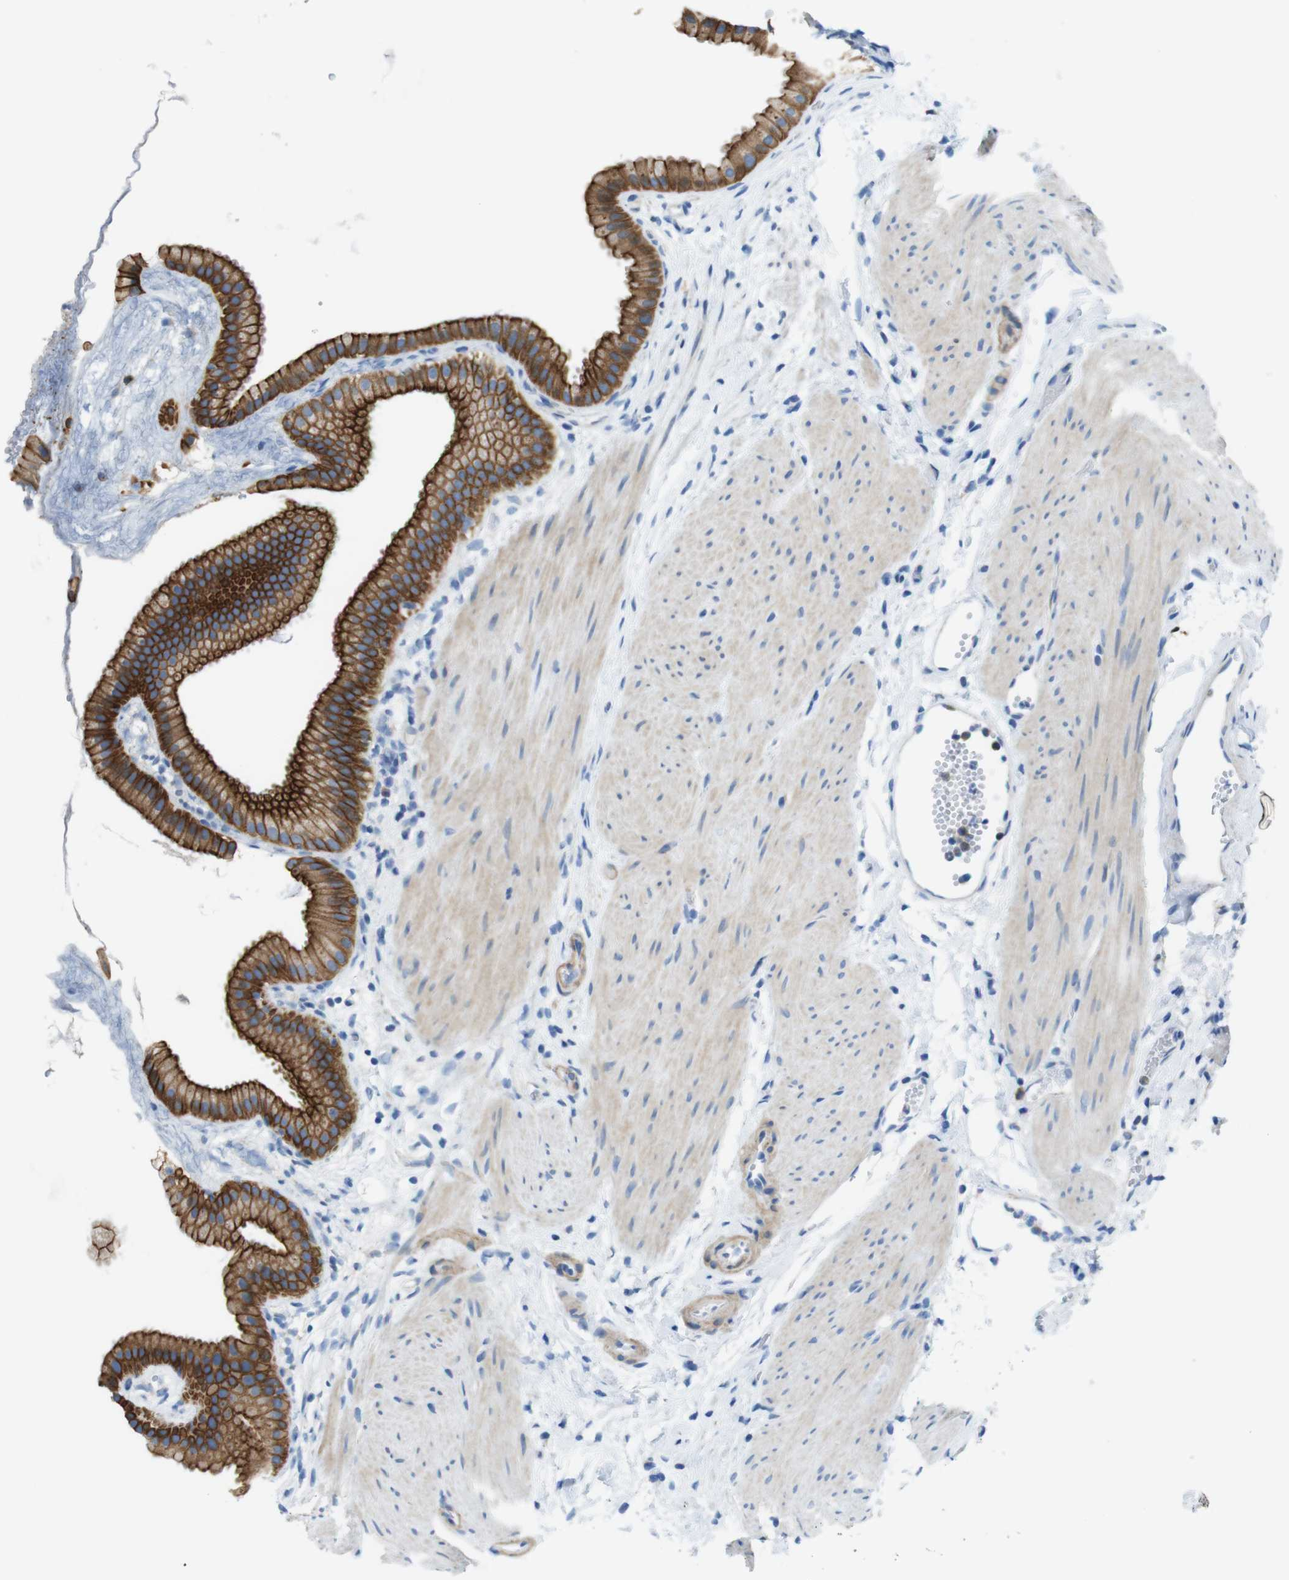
{"staining": {"intensity": "strong", "quantity": ">75%", "location": "cytoplasmic/membranous"}, "tissue": "gallbladder", "cell_type": "Glandular cells", "image_type": "normal", "snomed": [{"axis": "morphology", "description": "Normal tissue, NOS"}, {"axis": "topography", "description": "Gallbladder"}], "caption": "The image demonstrates immunohistochemical staining of benign gallbladder. There is strong cytoplasmic/membranous positivity is appreciated in about >75% of glandular cells. Immunohistochemistry (ihc) stains the protein in brown and the nuclei are stained blue.", "gene": "CLMN", "patient": {"sex": "female", "age": 64}}